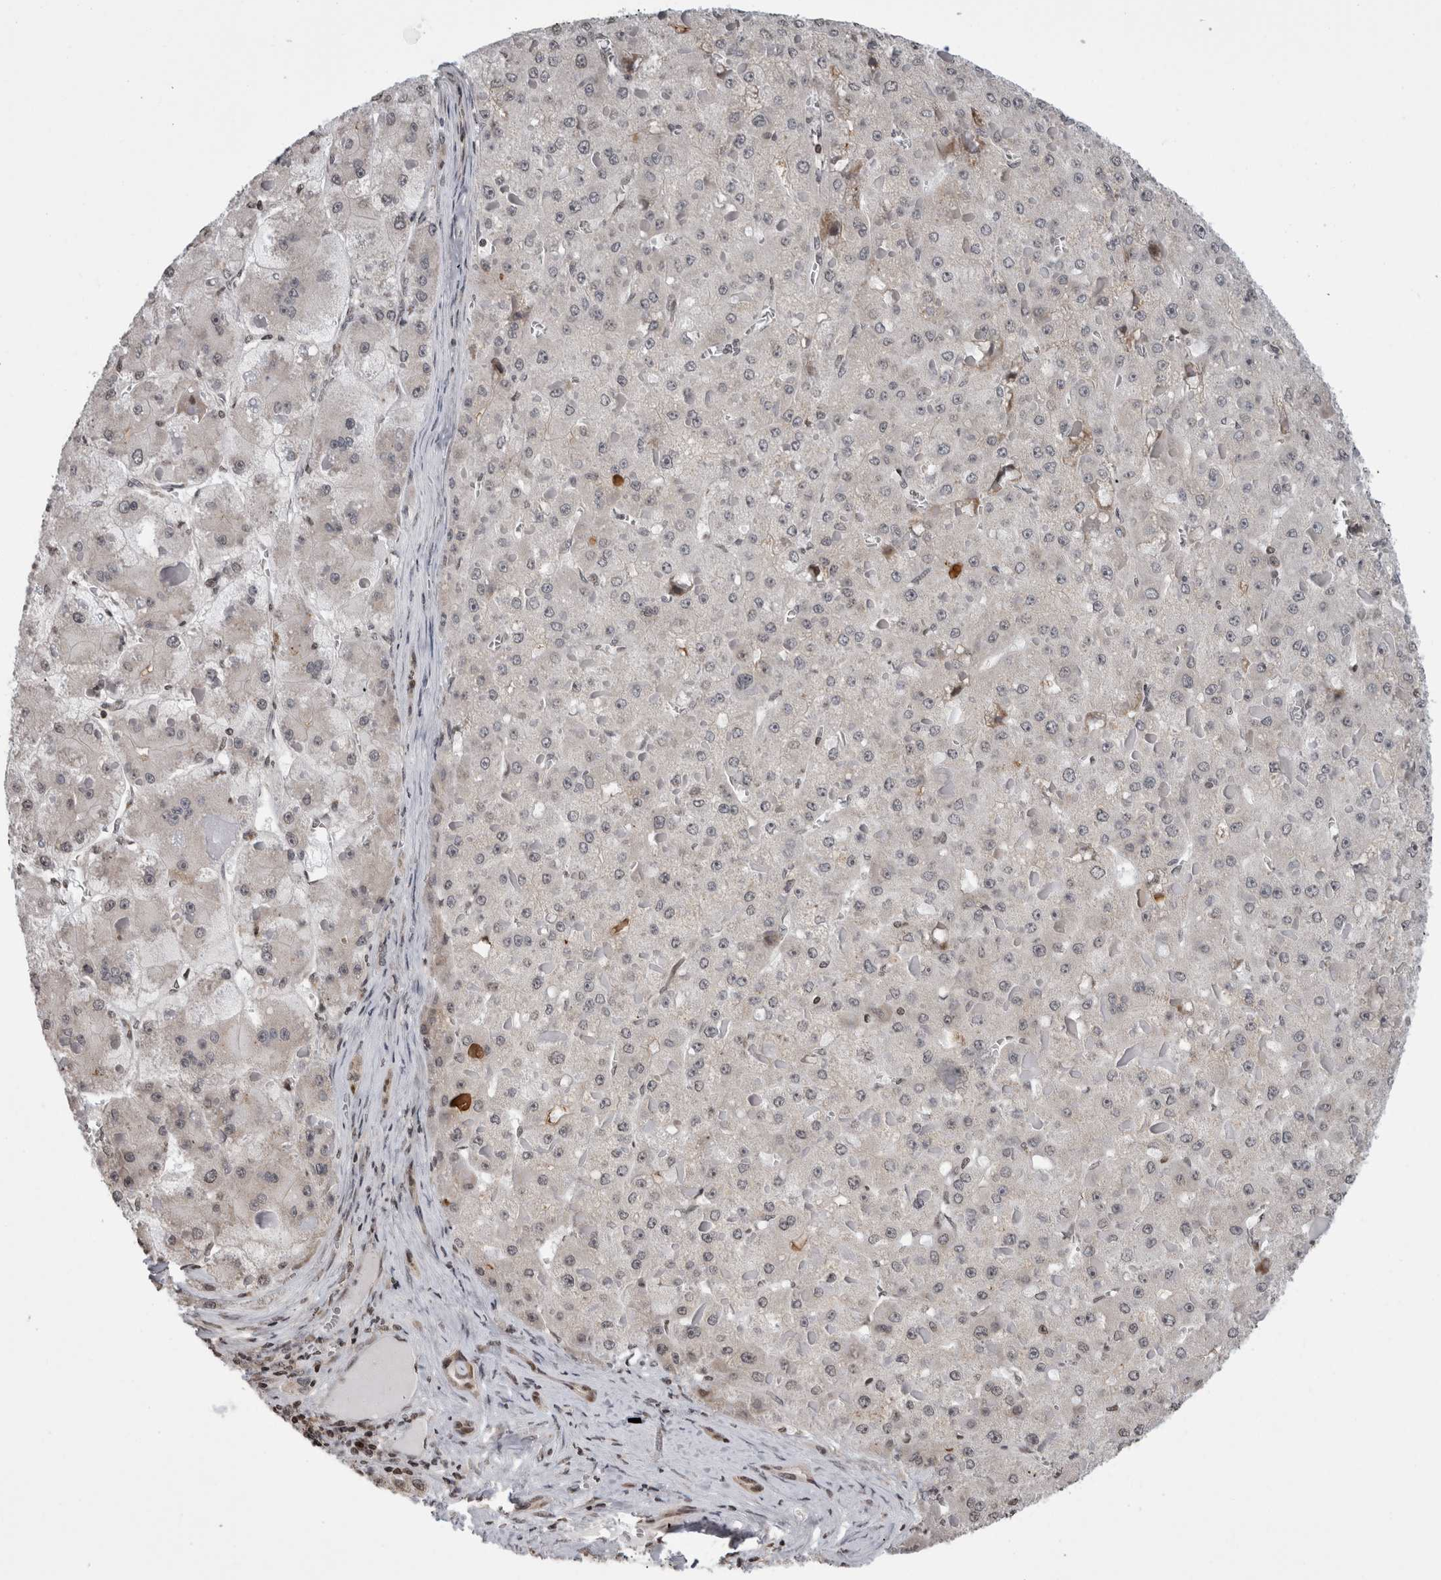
{"staining": {"intensity": "negative", "quantity": "none", "location": "none"}, "tissue": "liver cancer", "cell_type": "Tumor cells", "image_type": "cancer", "snomed": [{"axis": "morphology", "description": "Carcinoma, Hepatocellular, NOS"}, {"axis": "topography", "description": "Liver"}], "caption": "This is a micrograph of immunohistochemistry (IHC) staining of liver cancer, which shows no positivity in tumor cells.", "gene": "ZBTB11", "patient": {"sex": "female", "age": 73}}